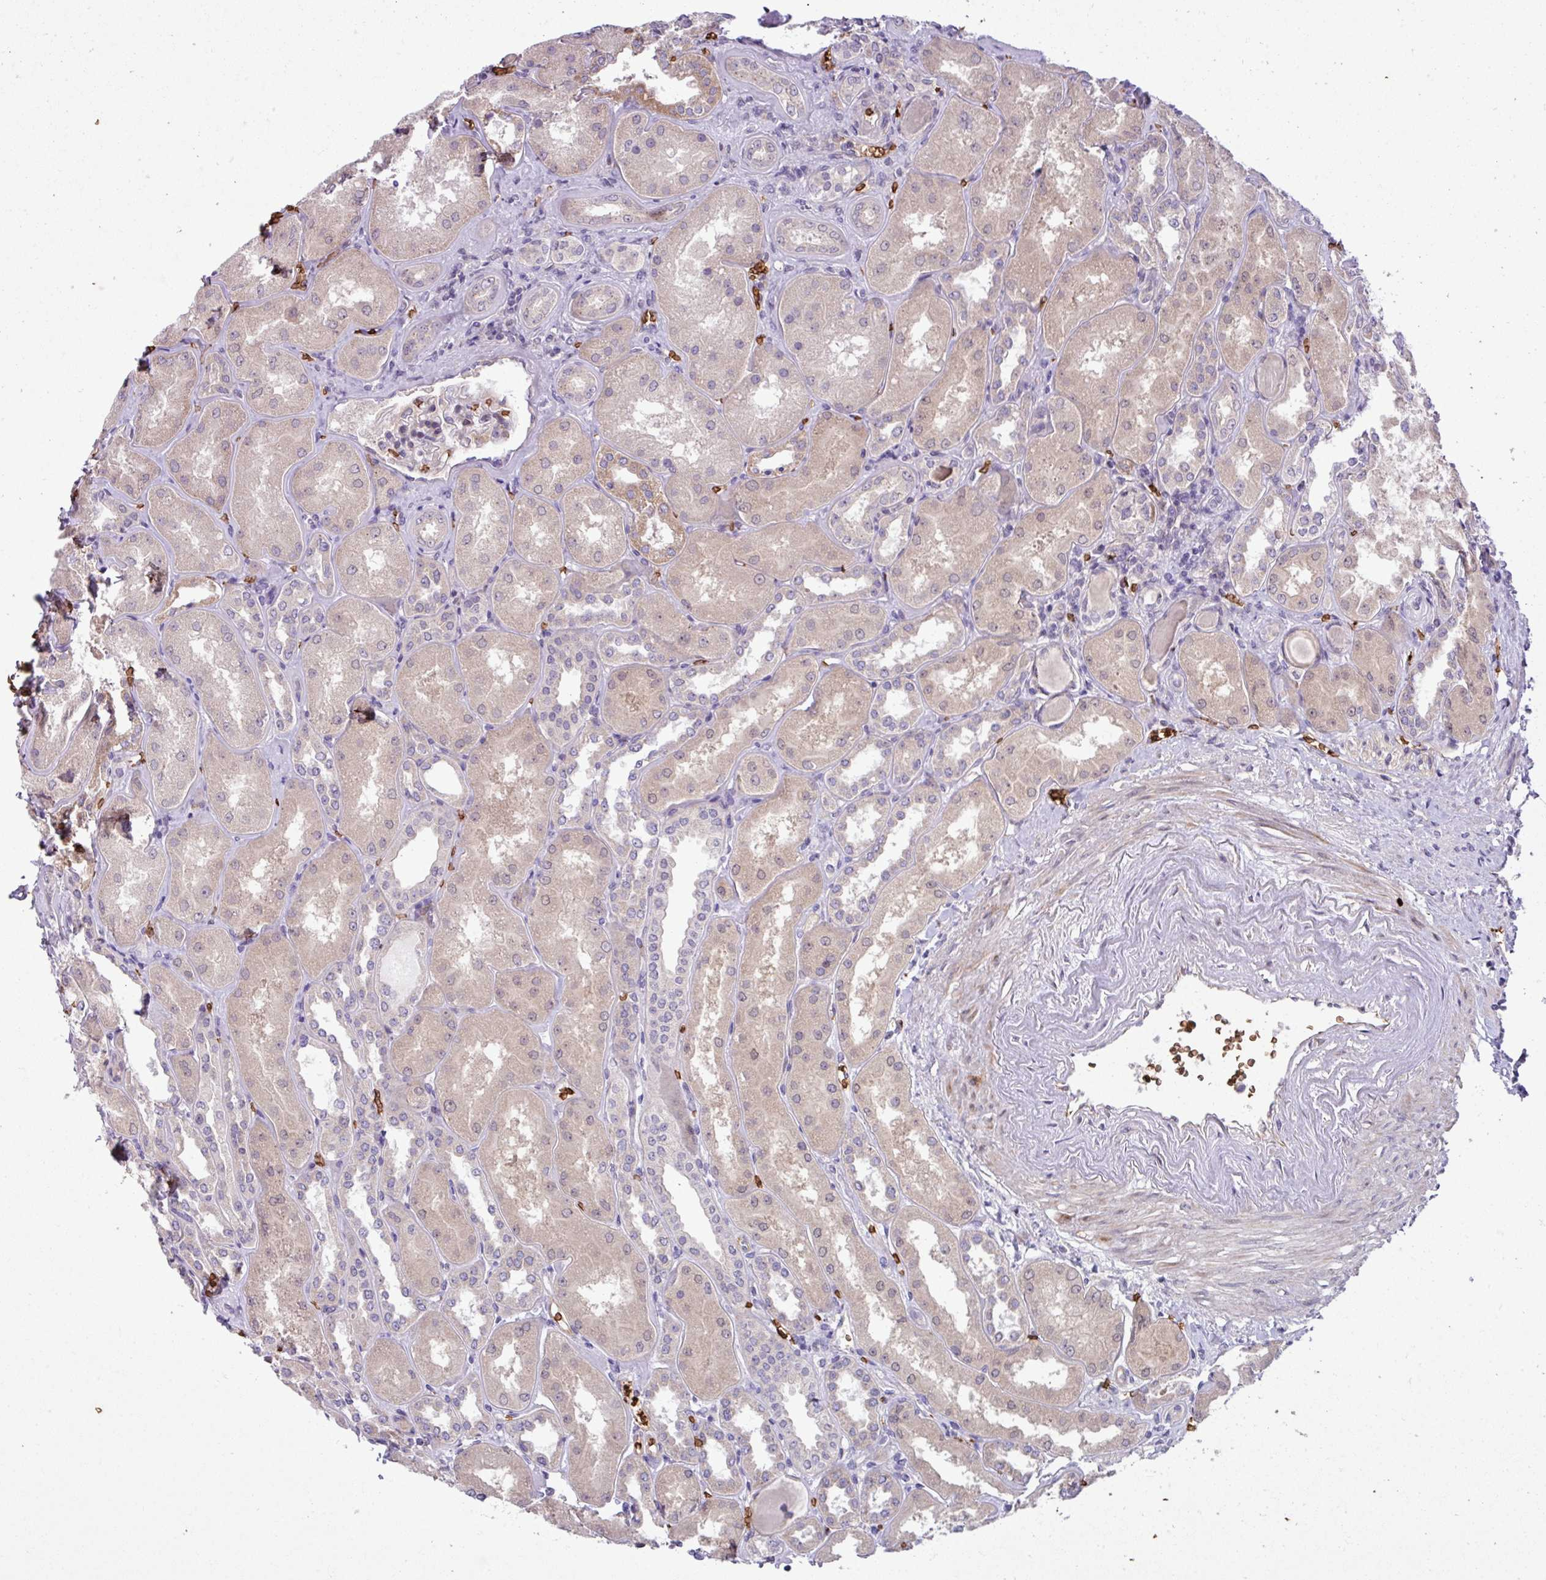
{"staining": {"intensity": "negative", "quantity": "none", "location": "none"}, "tissue": "kidney", "cell_type": "Cells in glomeruli", "image_type": "normal", "snomed": [{"axis": "morphology", "description": "Normal tissue, NOS"}, {"axis": "topography", "description": "Kidney"}], "caption": "Image shows no significant protein staining in cells in glomeruli of unremarkable kidney.", "gene": "RAD21L1", "patient": {"sex": "male", "age": 61}}